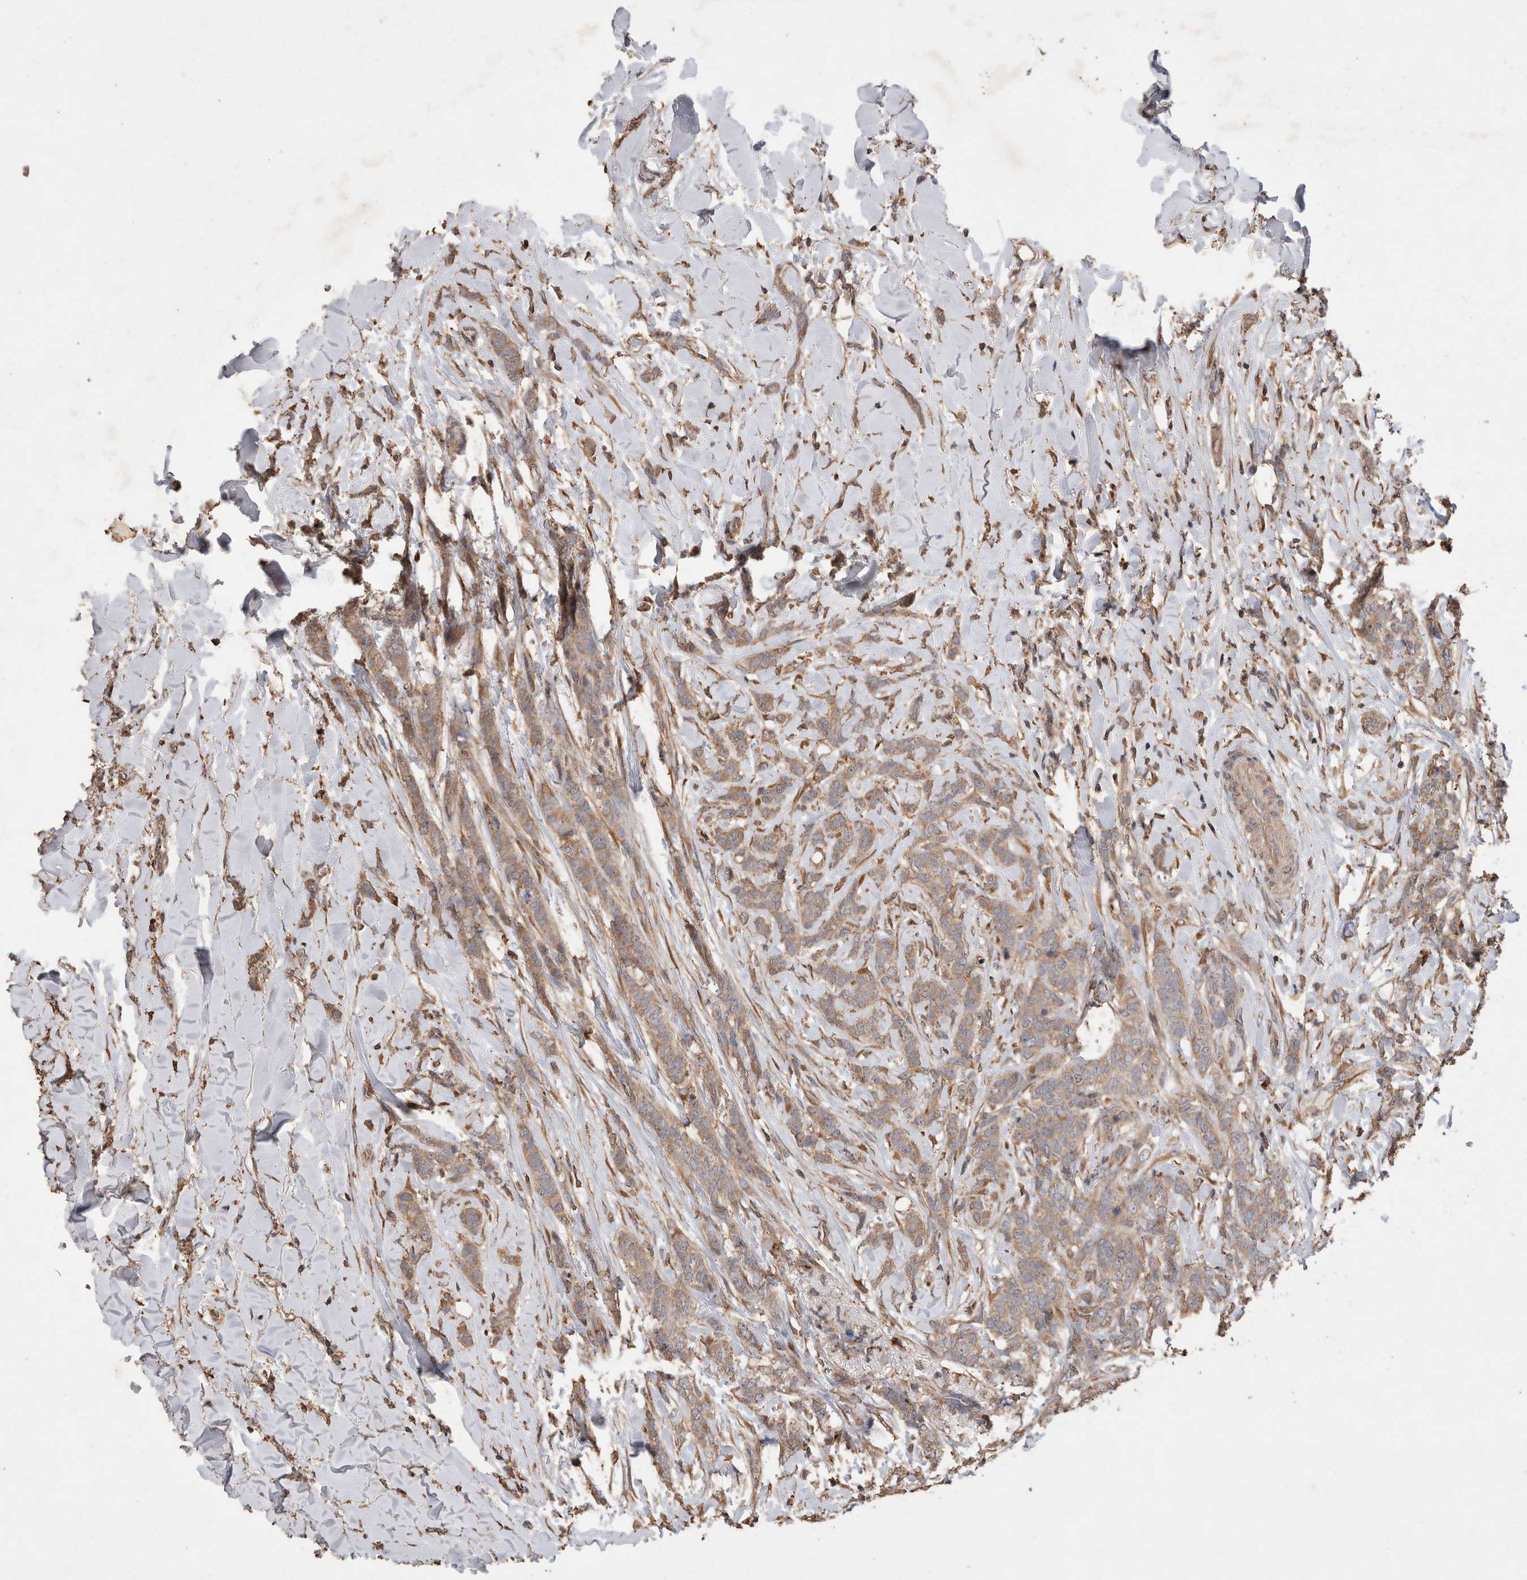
{"staining": {"intensity": "weak", "quantity": ">75%", "location": "cytoplasmic/membranous"}, "tissue": "breast cancer", "cell_type": "Tumor cells", "image_type": "cancer", "snomed": [{"axis": "morphology", "description": "Lobular carcinoma"}, {"axis": "topography", "description": "Skin"}, {"axis": "topography", "description": "Breast"}], "caption": "Breast cancer (lobular carcinoma) stained with a brown dye exhibits weak cytoplasmic/membranous positive expression in about >75% of tumor cells.", "gene": "SNX31", "patient": {"sex": "female", "age": 46}}